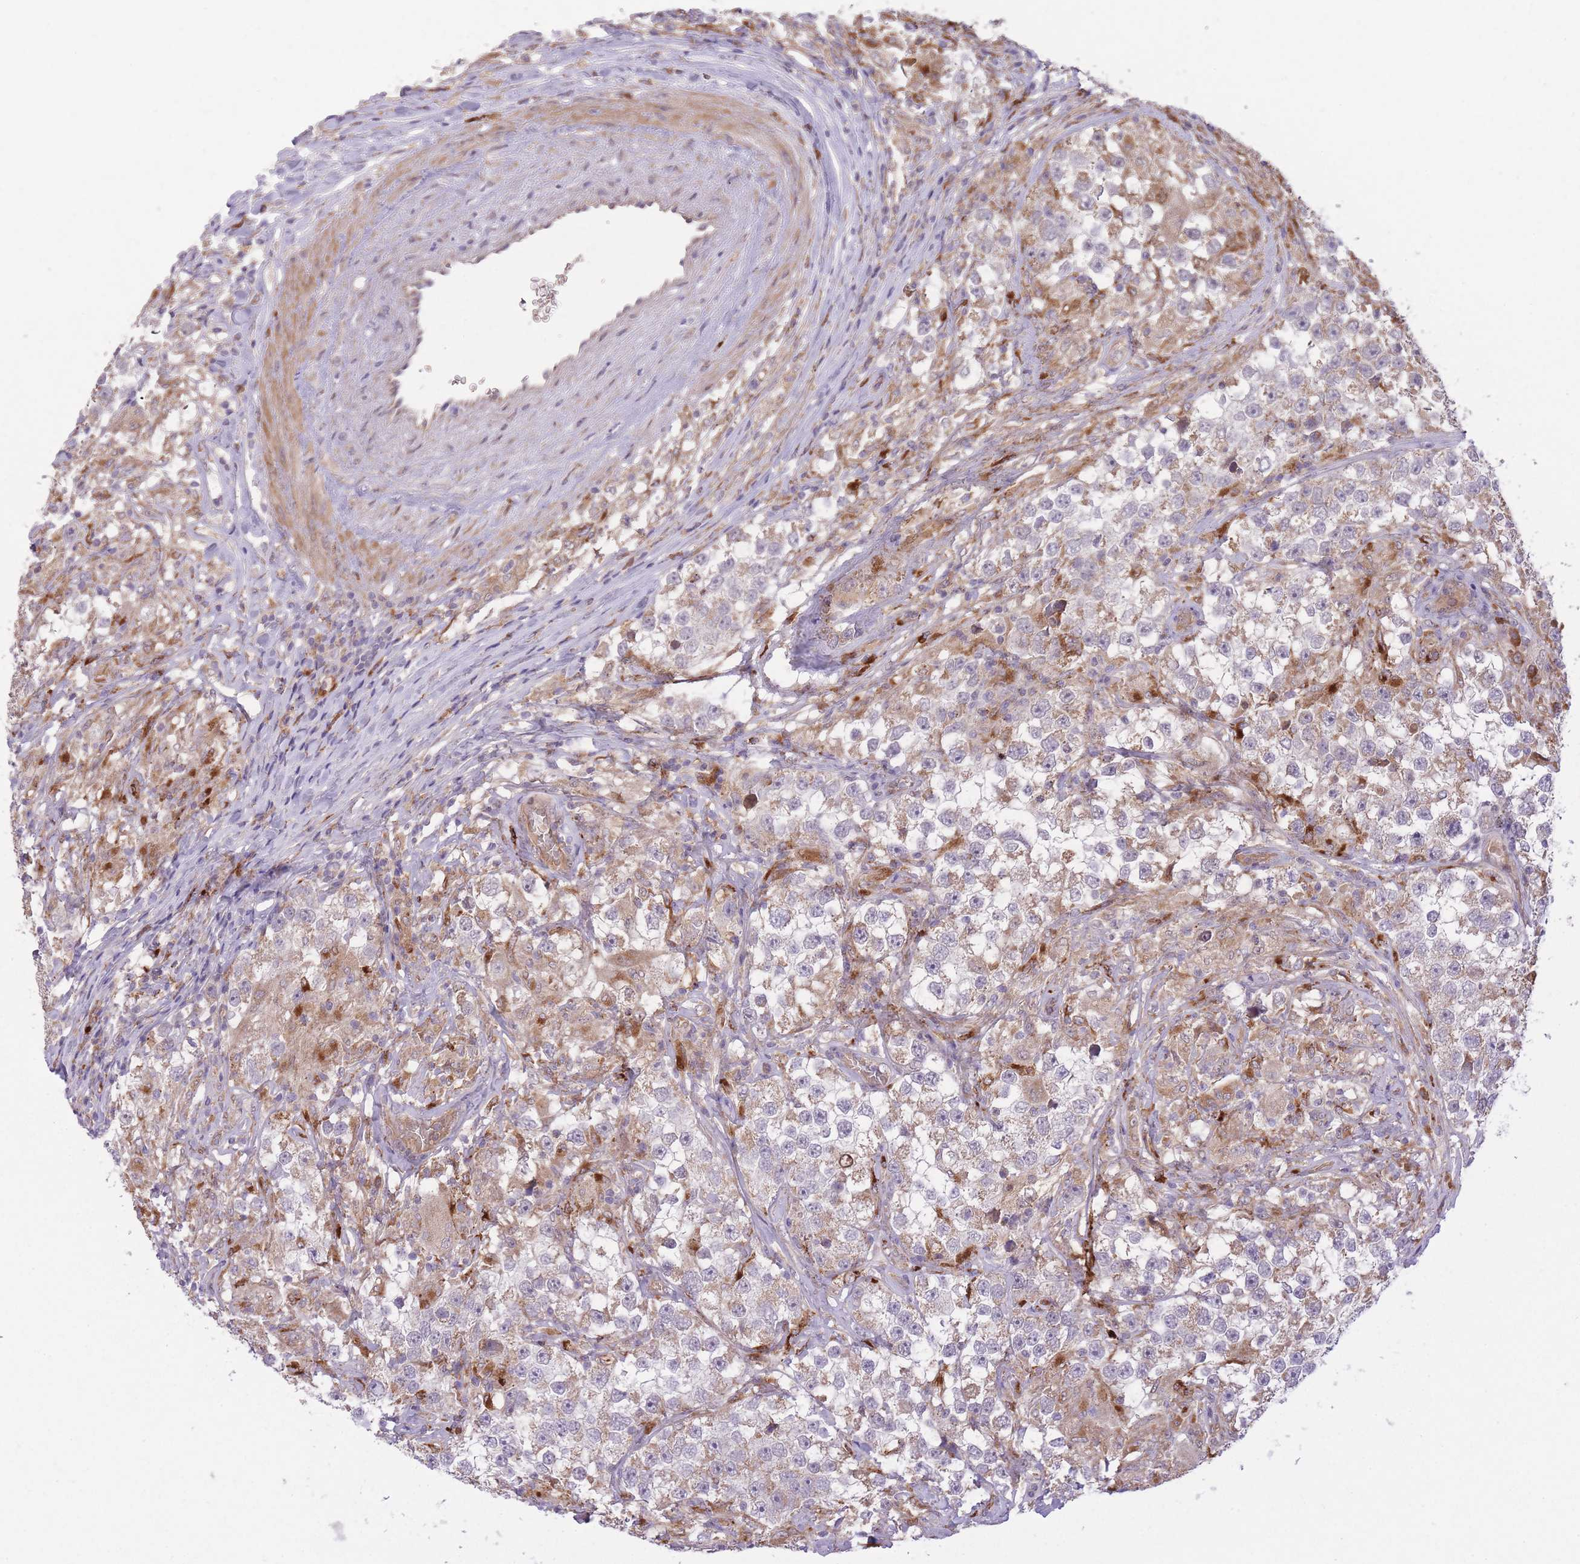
{"staining": {"intensity": "weak", "quantity": "<25%", "location": "cytoplasmic/membranous"}, "tissue": "testis cancer", "cell_type": "Tumor cells", "image_type": "cancer", "snomed": [{"axis": "morphology", "description": "Seminoma, NOS"}, {"axis": "topography", "description": "Testis"}], "caption": "High power microscopy histopathology image of an immunohistochemistry image of testis cancer (seminoma), revealing no significant staining in tumor cells. (Stains: DAB immunohistochemistry (IHC) with hematoxylin counter stain, Microscopy: brightfield microscopy at high magnification).", "gene": "POLR3F", "patient": {"sex": "male", "age": 46}}